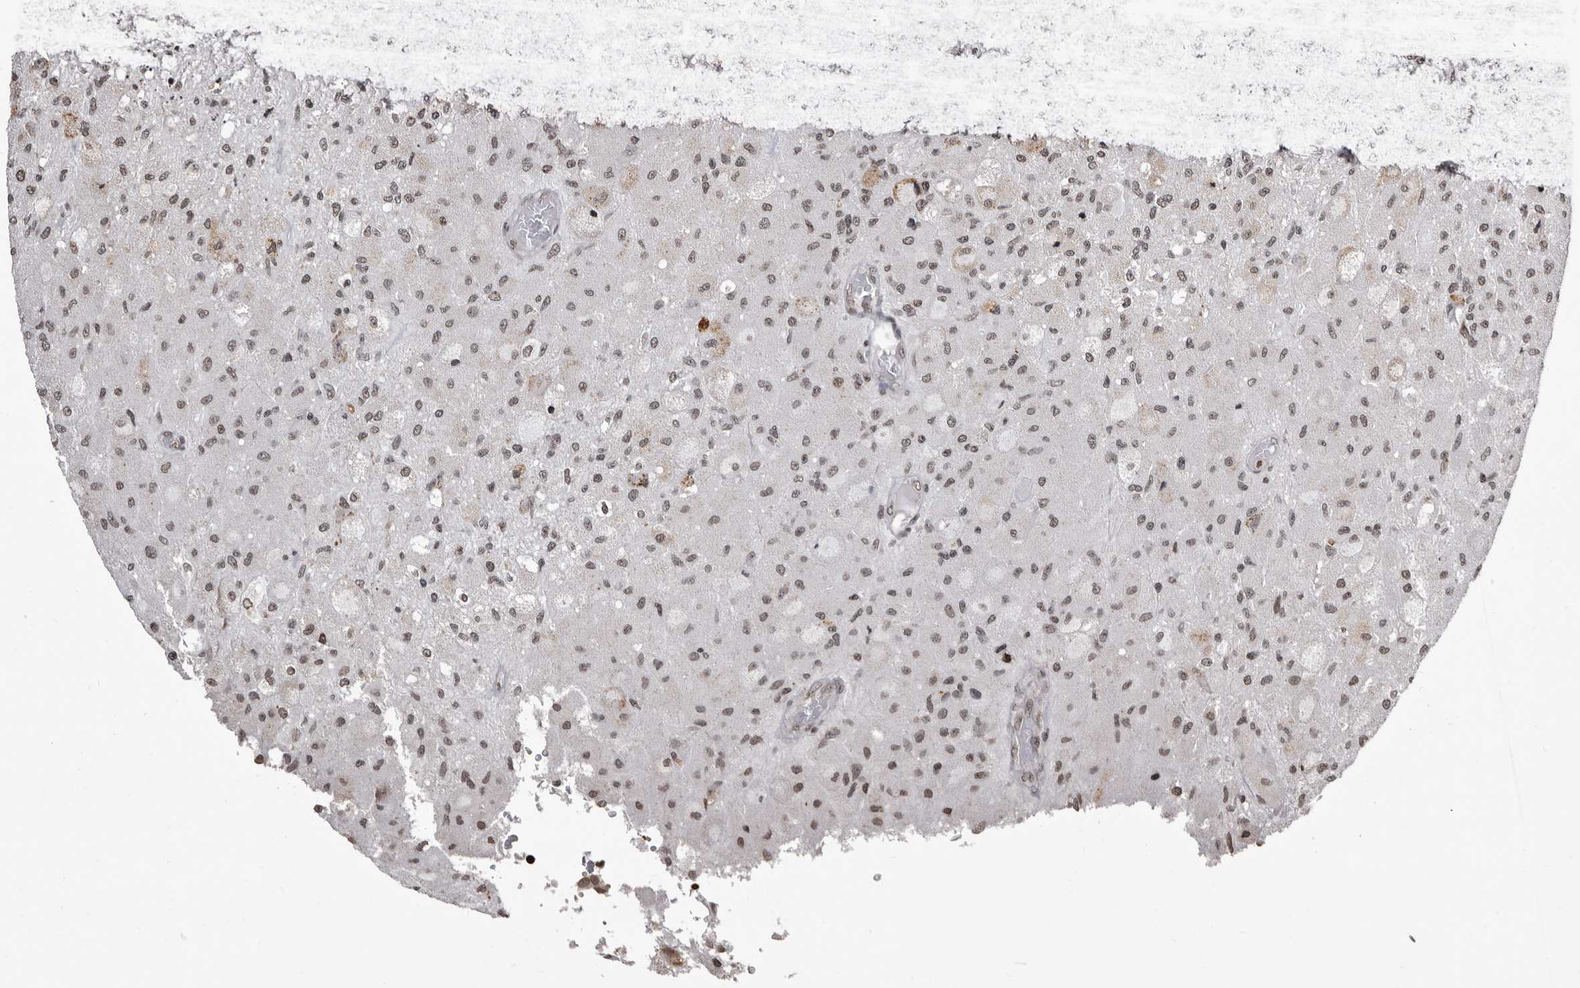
{"staining": {"intensity": "weak", "quantity": ">75%", "location": "nuclear"}, "tissue": "glioma", "cell_type": "Tumor cells", "image_type": "cancer", "snomed": [{"axis": "morphology", "description": "Normal tissue, NOS"}, {"axis": "morphology", "description": "Glioma, malignant, High grade"}, {"axis": "topography", "description": "Cerebral cortex"}], "caption": "A brown stain labels weak nuclear expression of a protein in glioma tumor cells. (IHC, brightfield microscopy, high magnification).", "gene": "THUMPD1", "patient": {"sex": "male", "age": 77}}